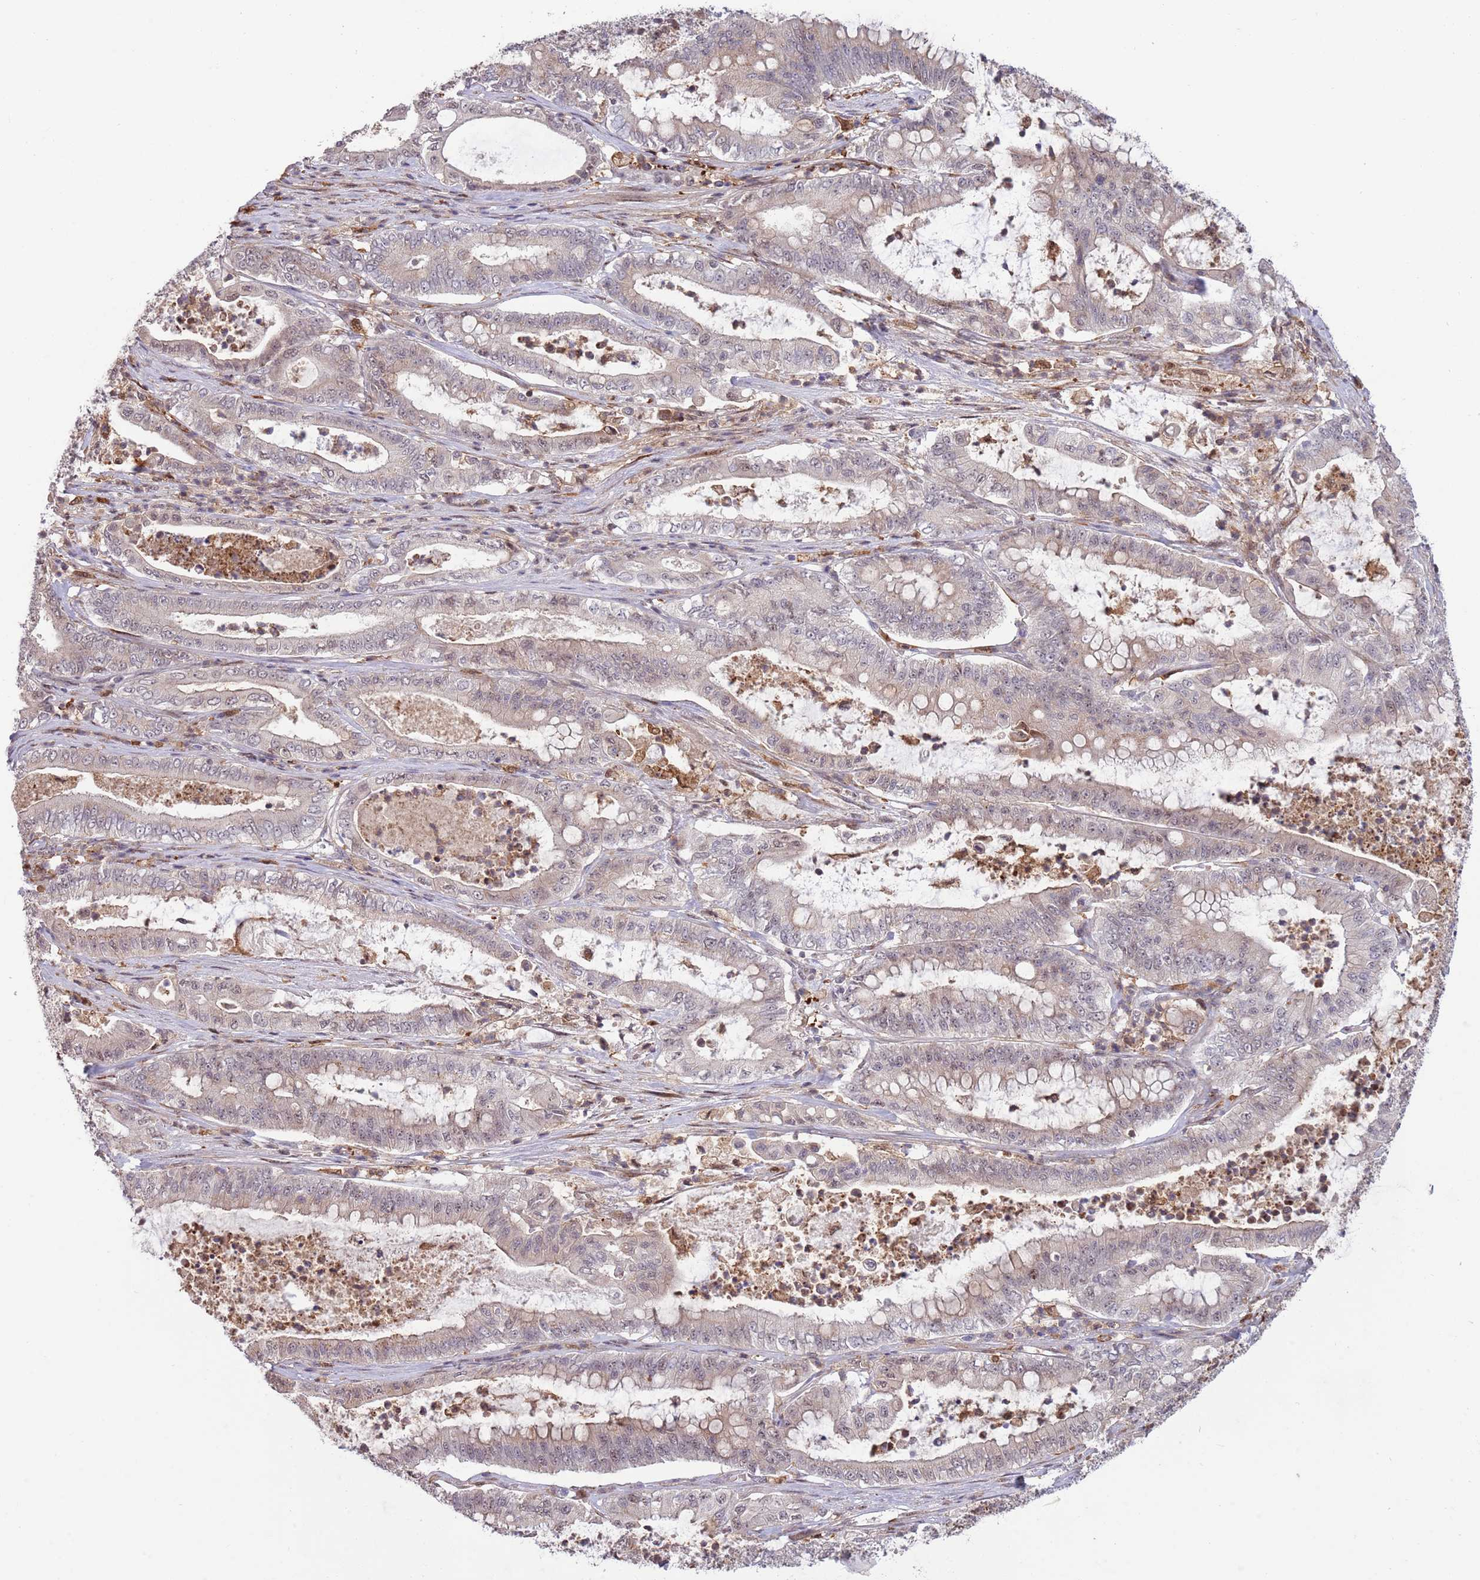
{"staining": {"intensity": "weak", "quantity": "<25%", "location": "cytoplasmic/membranous"}, "tissue": "pancreatic cancer", "cell_type": "Tumor cells", "image_type": "cancer", "snomed": [{"axis": "morphology", "description": "Adenocarcinoma, NOS"}, {"axis": "topography", "description": "Pancreas"}], "caption": "IHC histopathology image of human adenocarcinoma (pancreatic) stained for a protein (brown), which exhibits no staining in tumor cells. Brightfield microscopy of immunohistochemistry (IHC) stained with DAB (brown) and hematoxylin (blue), captured at high magnification.", "gene": "CCNJL", "patient": {"sex": "male", "age": 71}}